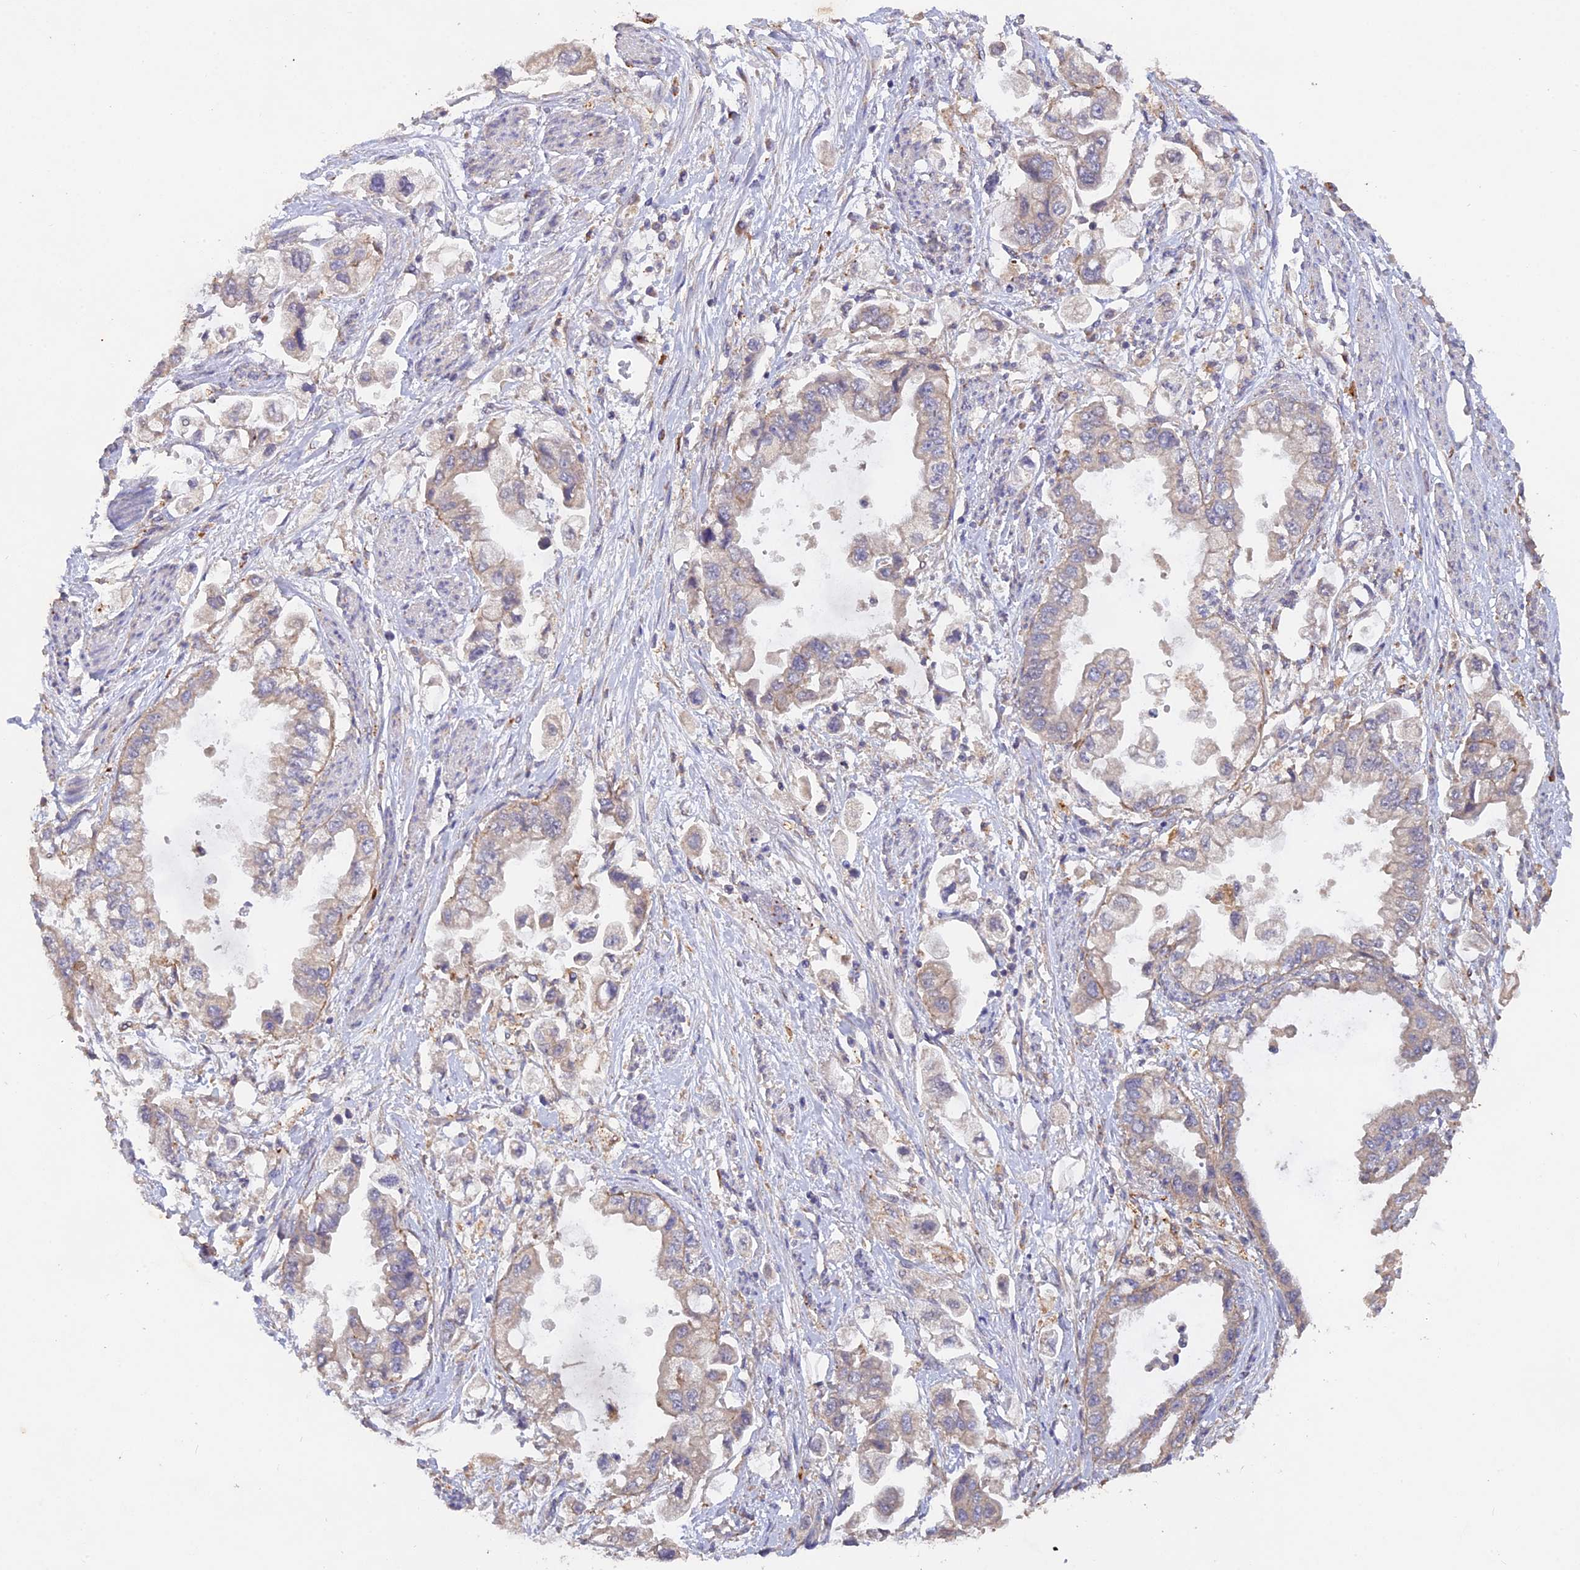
{"staining": {"intensity": "negative", "quantity": "none", "location": "none"}, "tissue": "stomach cancer", "cell_type": "Tumor cells", "image_type": "cancer", "snomed": [{"axis": "morphology", "description": "Adenocarcinoma, NOS"}, {"axis": "topography", "description": "Stomach"}], "caption": "Stomach adenocarcinoma was stained to show a protein in brown. There is no significant expression in tumor cells.", "gene": "SLC26A4", "patient": {"sex": "male", "age": 62}}